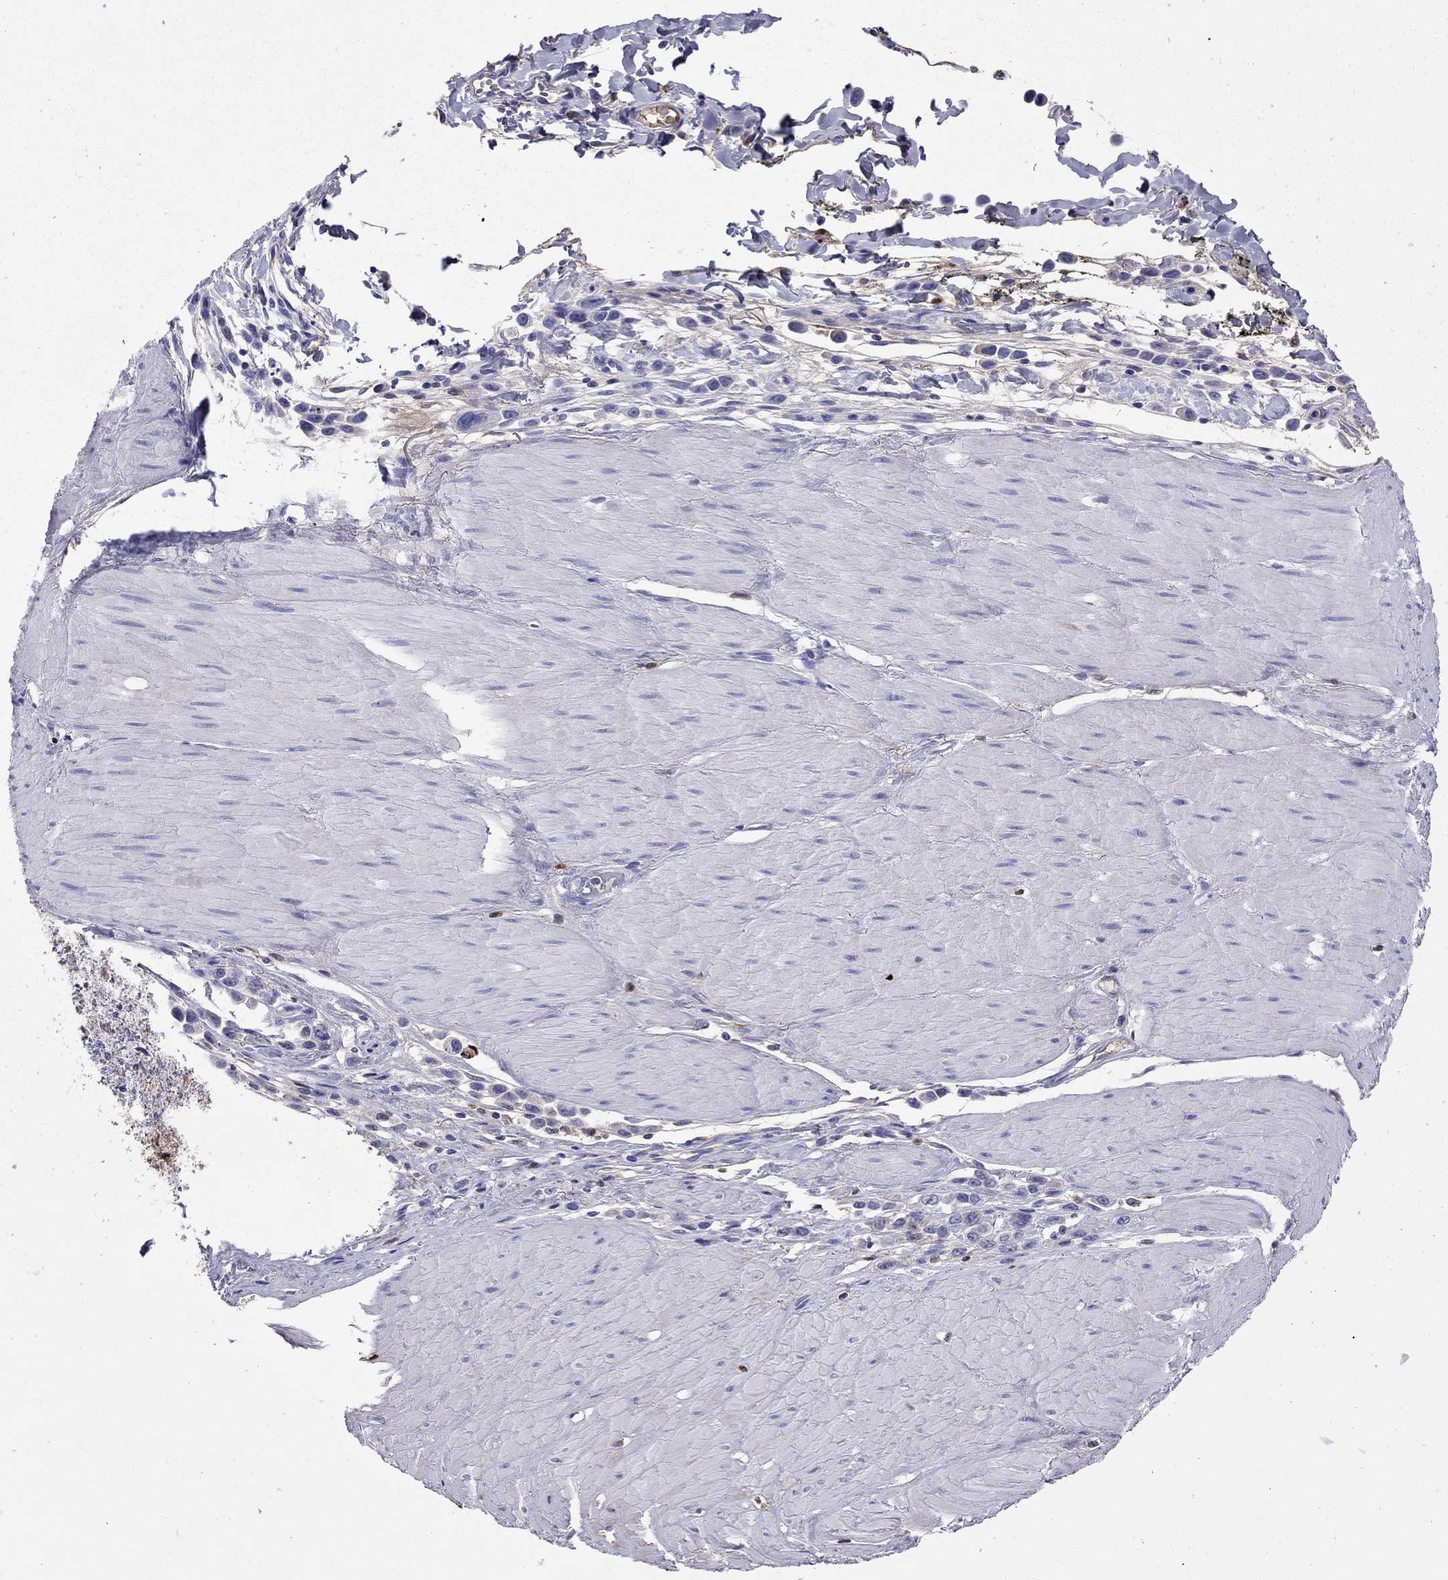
{"staining": {"intensity": "negative", "quantity": "none", "location": "none"}, "tissue": "stomach cancer", "cell_type": "Tumor cells", "image_type": "cancer", "snomed": [{"axis": "morphology", "description": "Adenocarcinoma, NOS"}, {"axis": "topography", "description": "Stomach"}], "caption": "This is an immunohistochemistry (IHC) histopathology image of stomach adenocarcinoma. There is no staining in tumor cells.", "gene": "SERPINA3", "patient": {"sex": "male", "age": 47}}